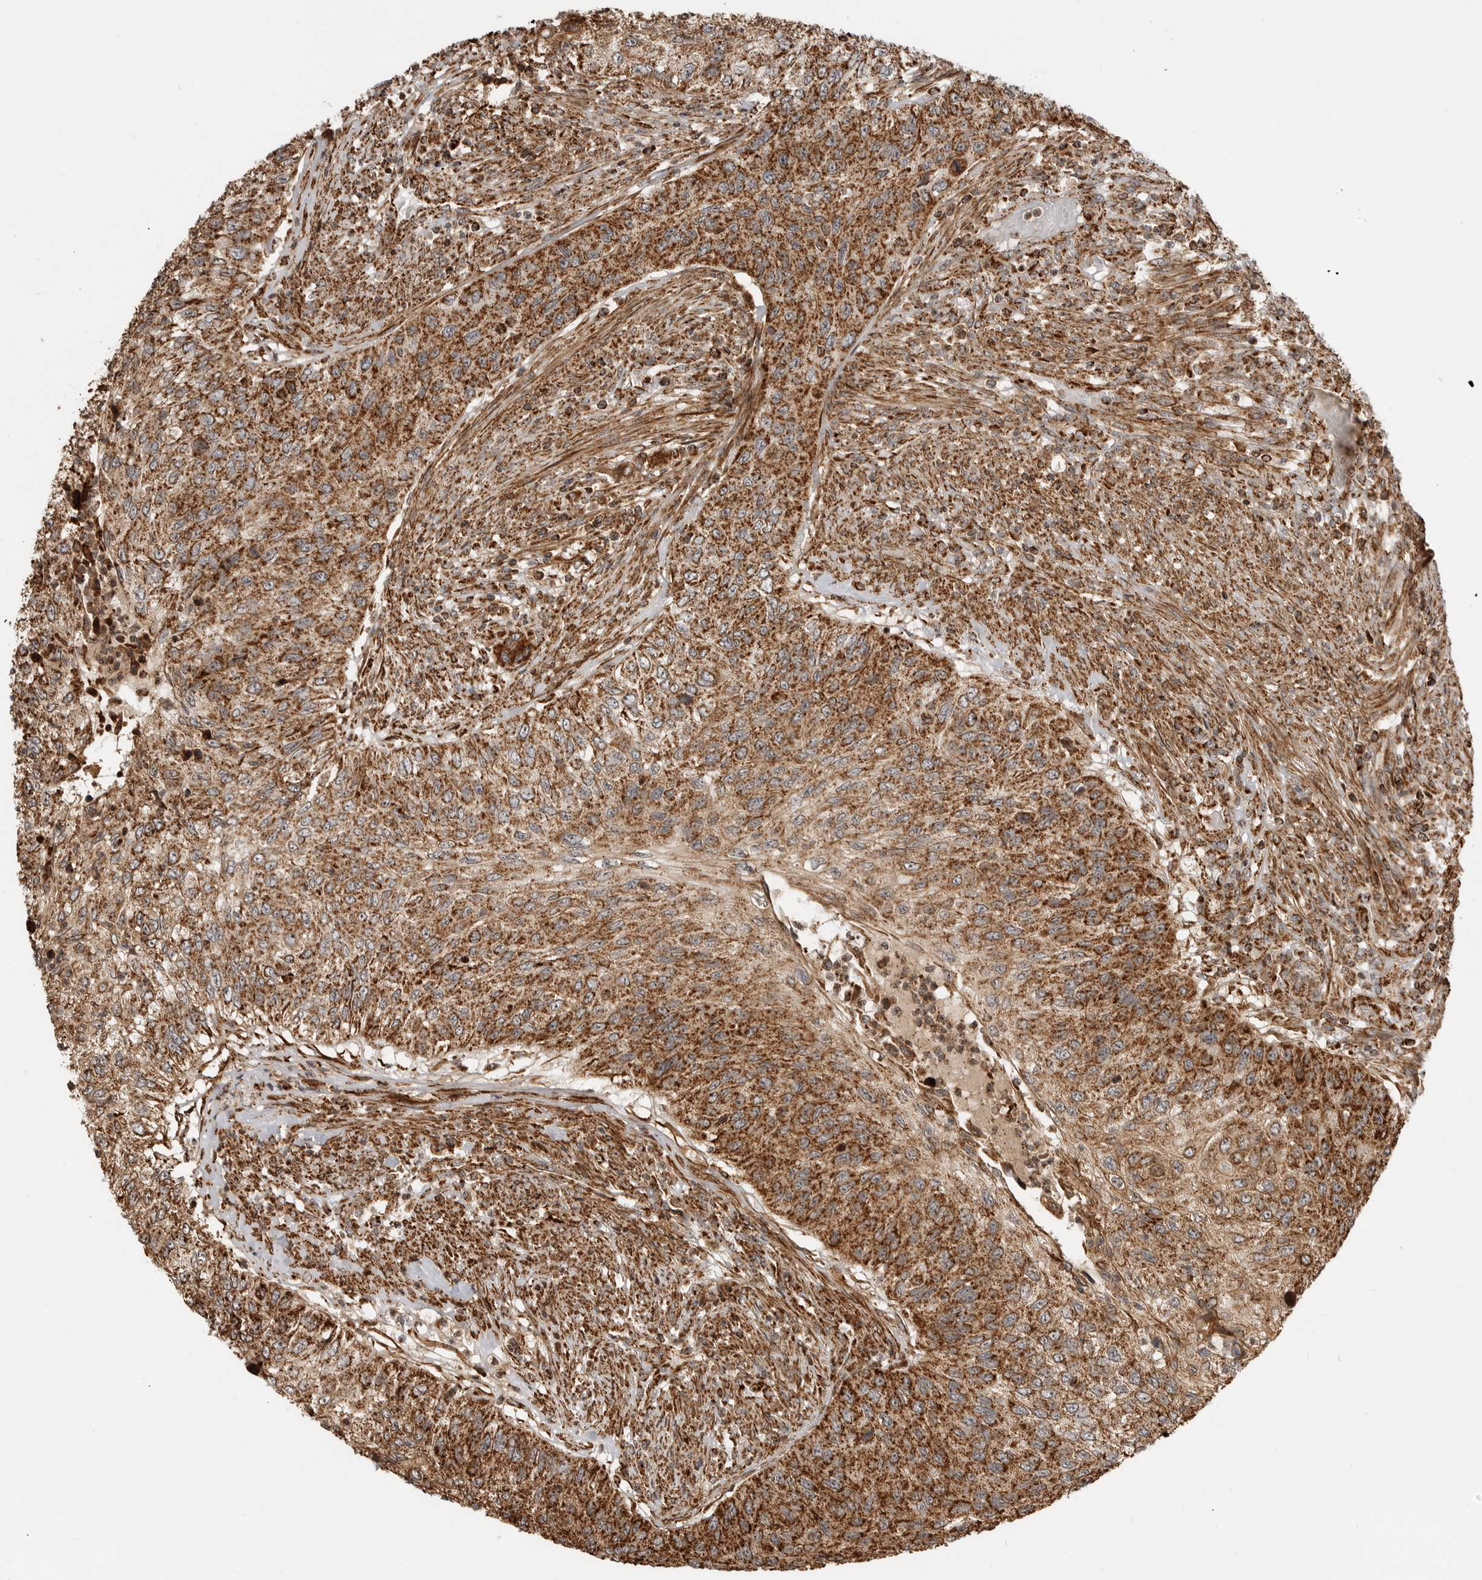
{"staining": {"intensity": "strong", "quantity": ">75%", "location": "cytoplasmic/membranous"}, "tissue": "urothelial cancer", "cell_type": "Tumor cells", "image_type": "cancer", "snomed": [{"axis": "morphology", "description": "Urothelial carcinoma, High grade"}, {"axis": "topography", "description": "Urinary bladder"}], "caption": "This histopathology image displays IHC staining of human urothelial cancer, with high strong cytoplasmic/membranous staining in about >75% of tumor cells.", "gene": "BMP2K", "patient": {"sex": "female", "age": 60}}